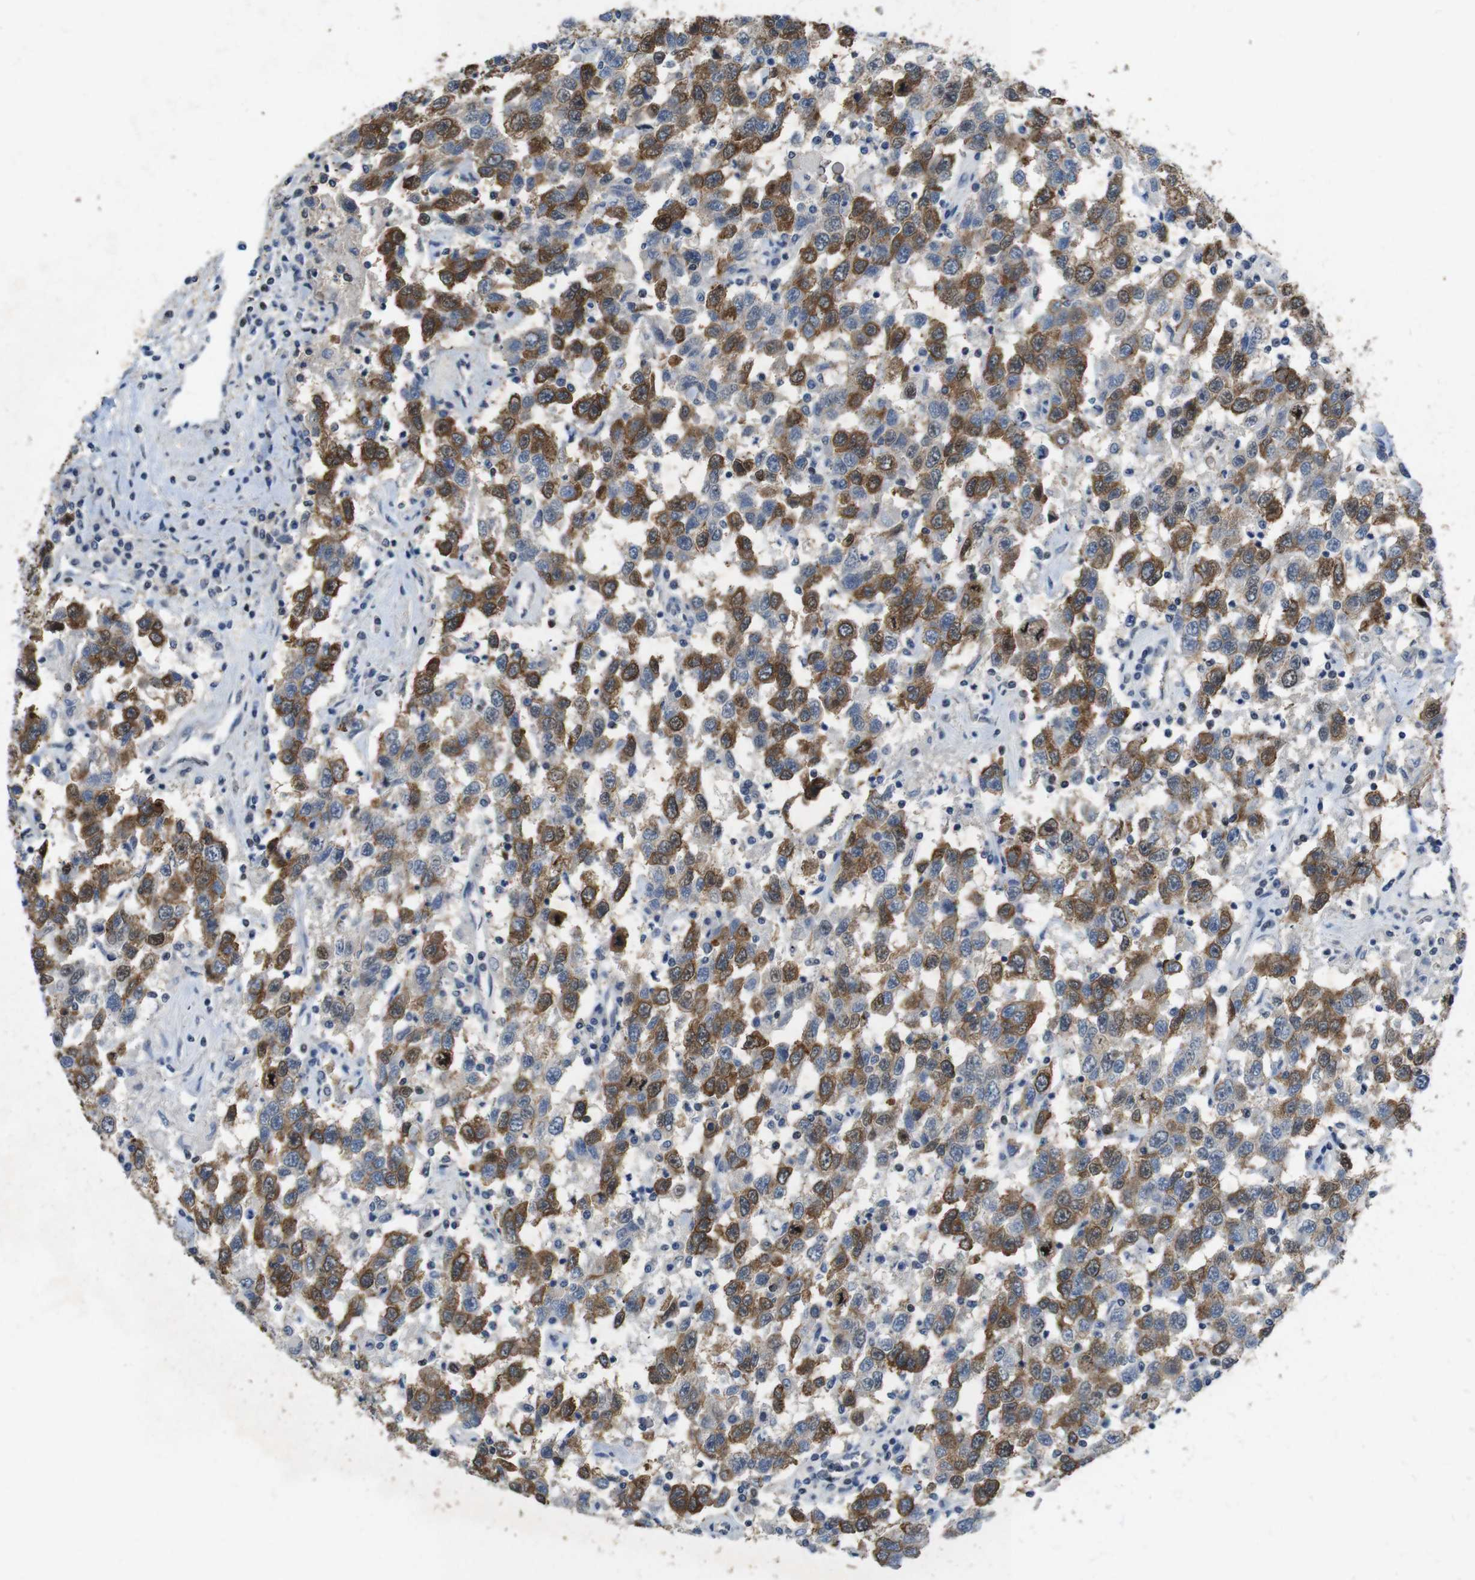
{"staining": {"intensity": "moderate", "quantity": "25%-75%", "location": "cytoplasmic/membranous"}, "tissue": "testis cancer", "cell_type": "Tumor cells", "image_type": "cancer", "snomed": [{"axis": "morphology", "description": "Seminoma, NOS"}, {"axis": "topography", "description": "Testis"}], "caption": "A micrograph of human testis cancer stained for a protein displays moderate cytoplasmic/membranous brown staining in tumor cells. The protein of interest is stained brown, and the nuclei are stained in blue (DAB (3,3'-diaminobenzidine) IHC with brightfield microscopy, high magnification).", "gene": "TJP3", "patient": {"sex": "male", "age": 41}}